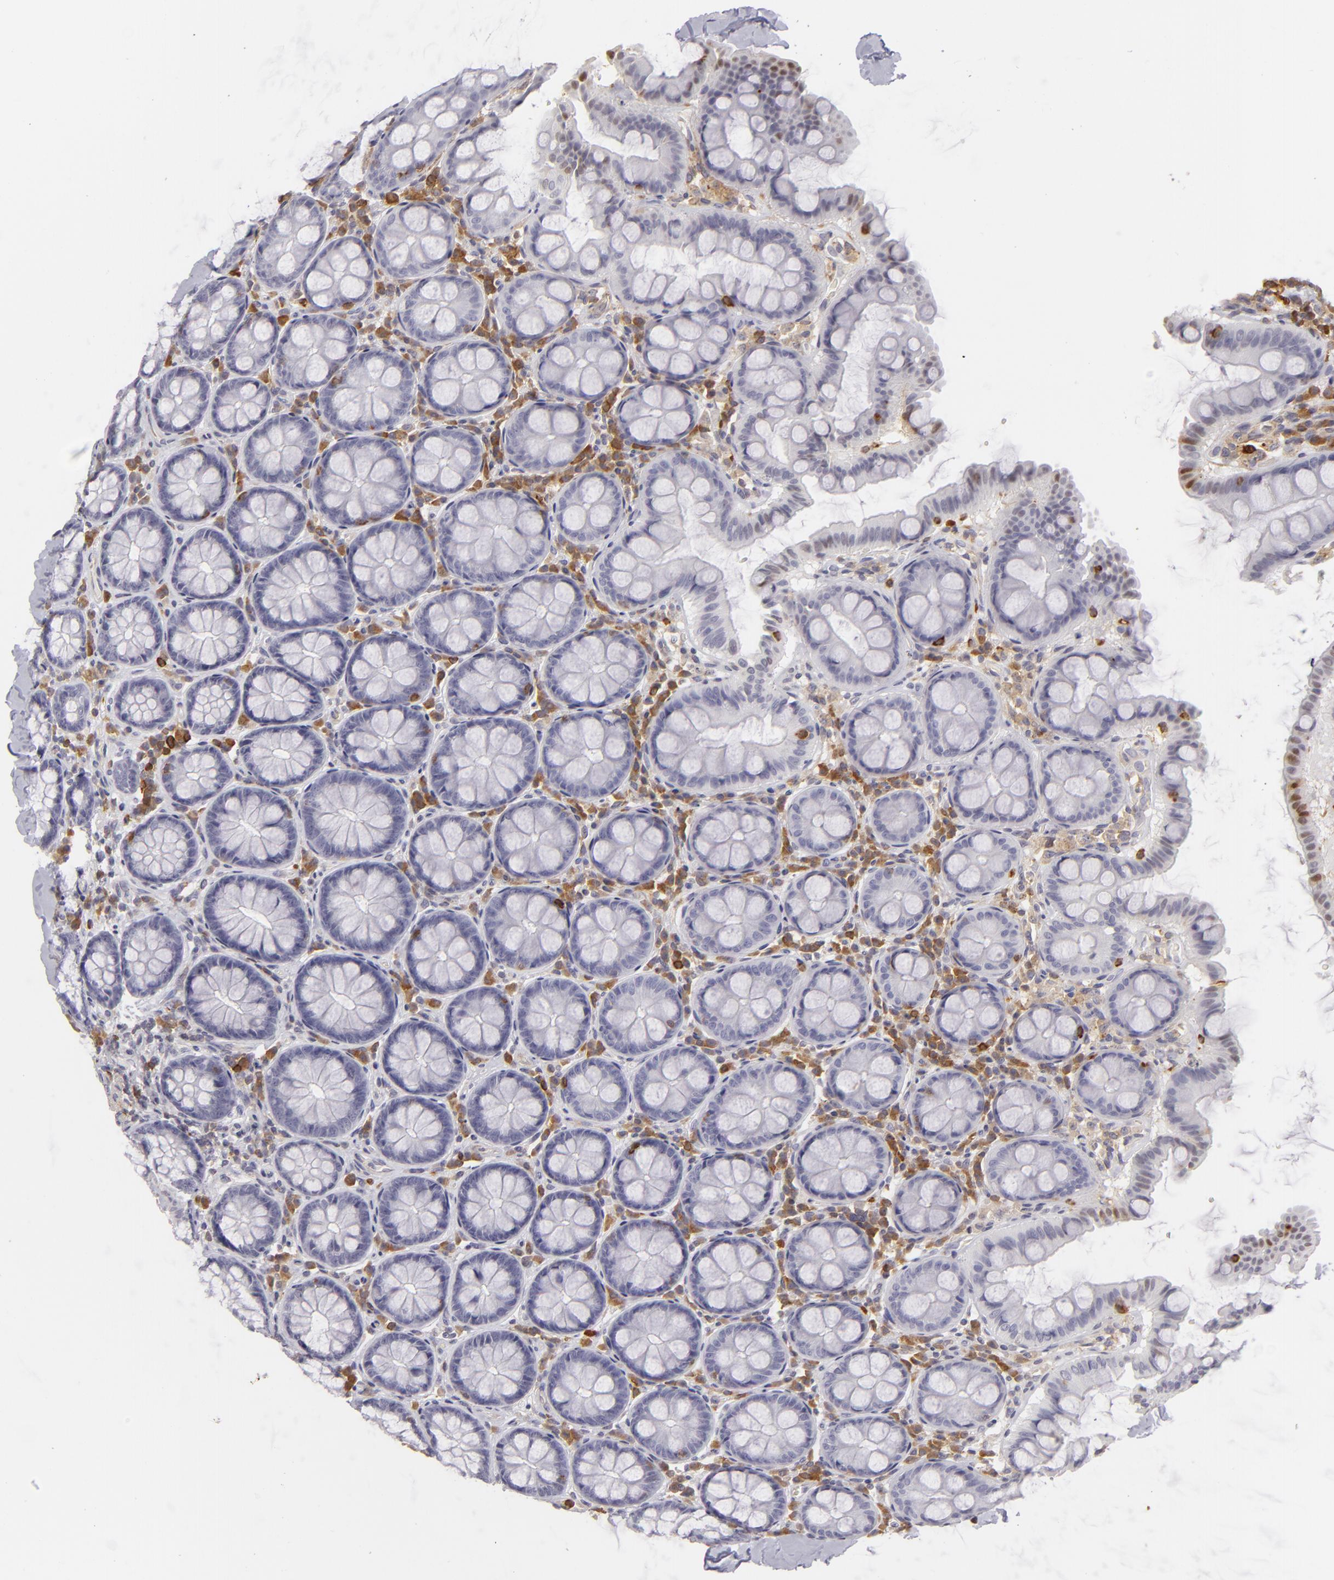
{"staining": {"intensity": "negative", "quantity": "none", "location": "none"}, "tissue": "colon", "cell_type": "Endothelial cells", "image_type": "normal", "snomed": [{"axis": "morphology", "description": "Normal tissue, NOS"}, {"axis": "topography", "description": "Colon"}], "caption": "Colon stained for a protein using immunohistochemistry (IHC) demonstrates no positivity endothelial cells.", "gene": "APOBEC3G", "patient": {"sex": "female", "age": 61}}